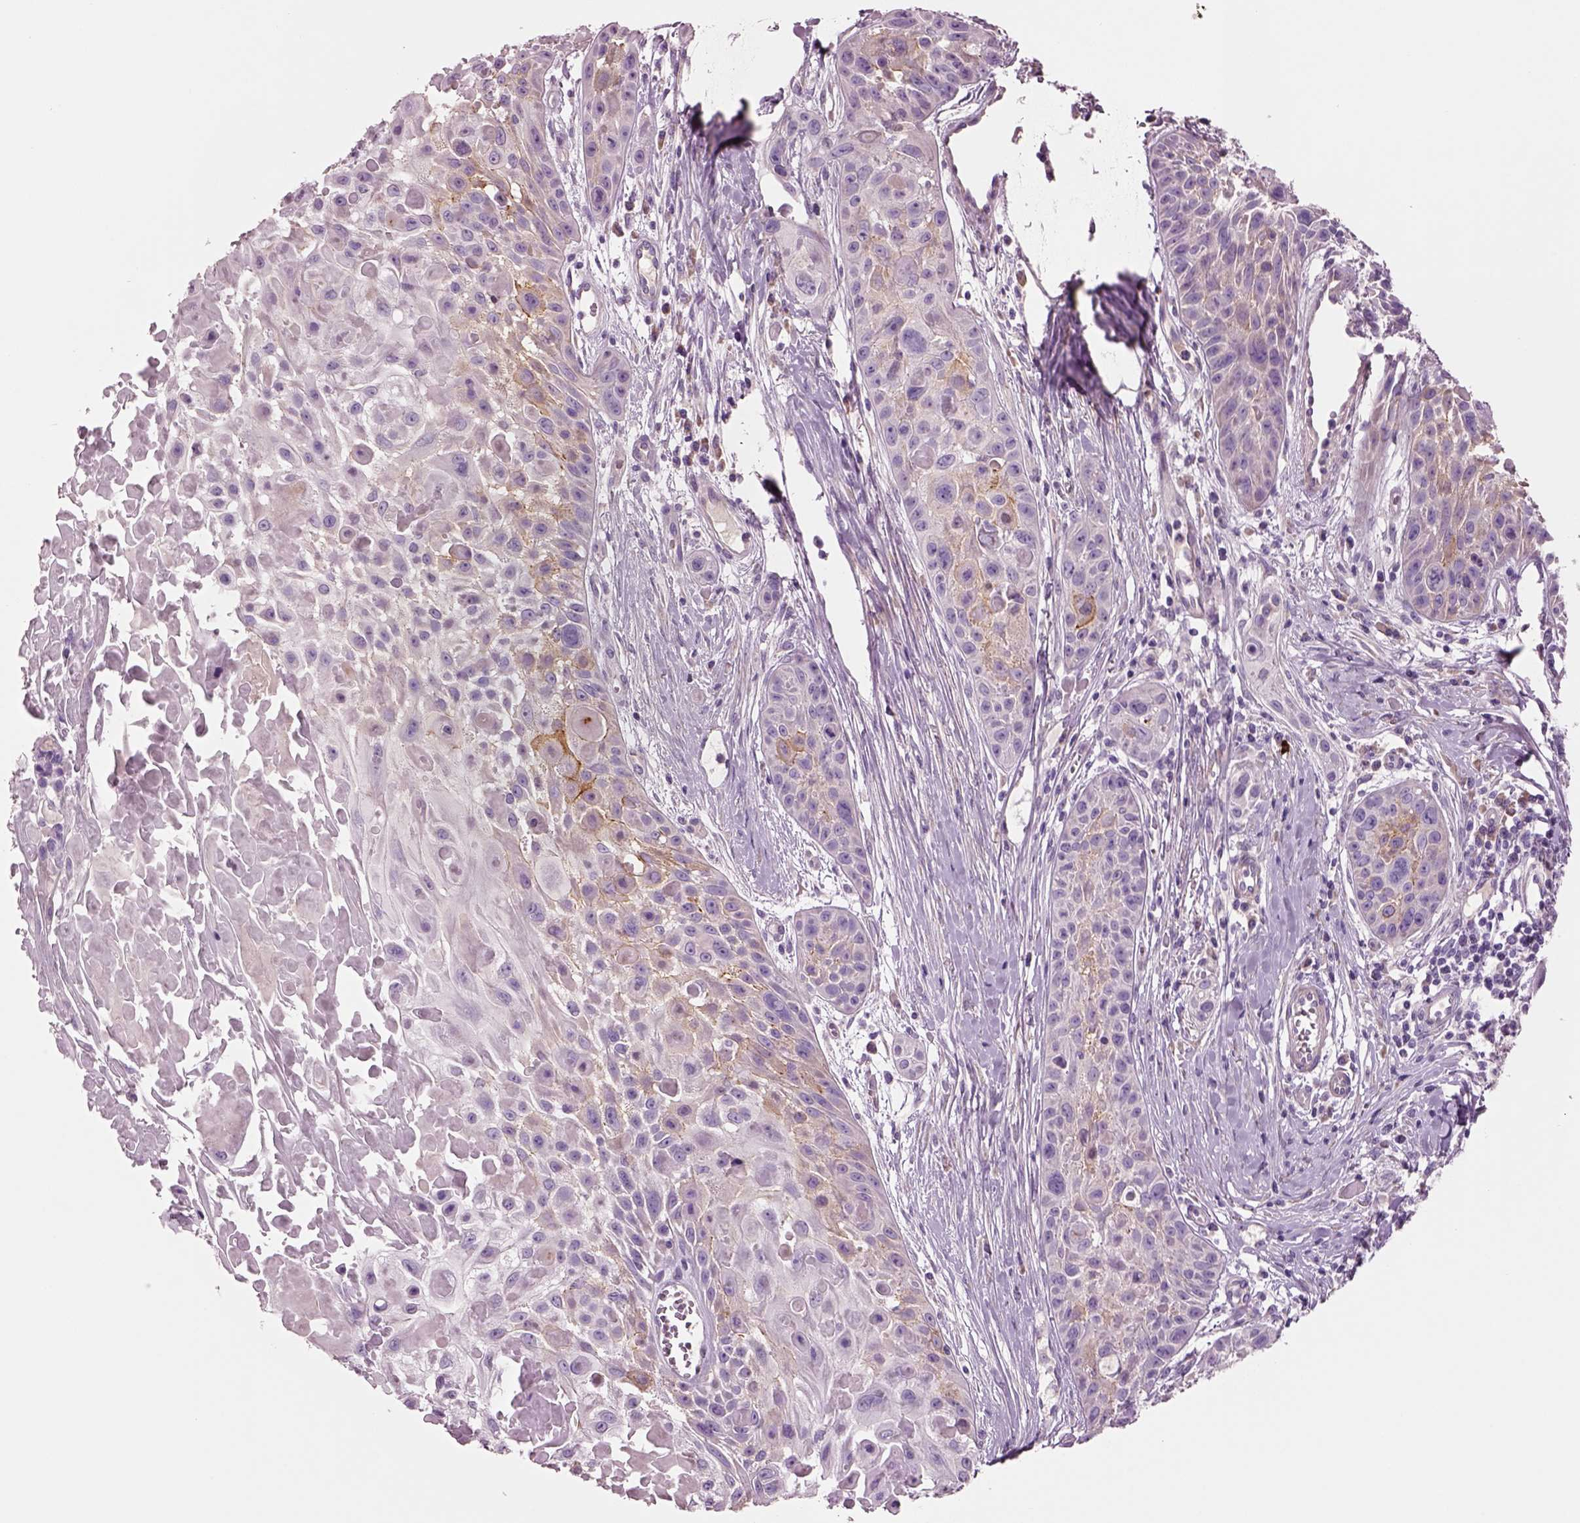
{"staining": {"intensity": "weak", "quantity": "<25%", "location": "cytoplasmic/membranous"}, "tissue": "skin cancer", "cell_type": "Tumor cells", "image_type": "cancer", "snomed": [{"axis": "morphology", "description": "Squamous cell carcinoma, NOS"}, {"axis": "topography", "description": "Skin"}, {"axis": "topography", "description": "Anal"}], "caption": "Immunohistochemistry image of human skin cancer stained for a protein (brown), which displays no expression in tumor cells.", "gene": "PLPP7", "patient": {"sex": "female", "age": 75}}